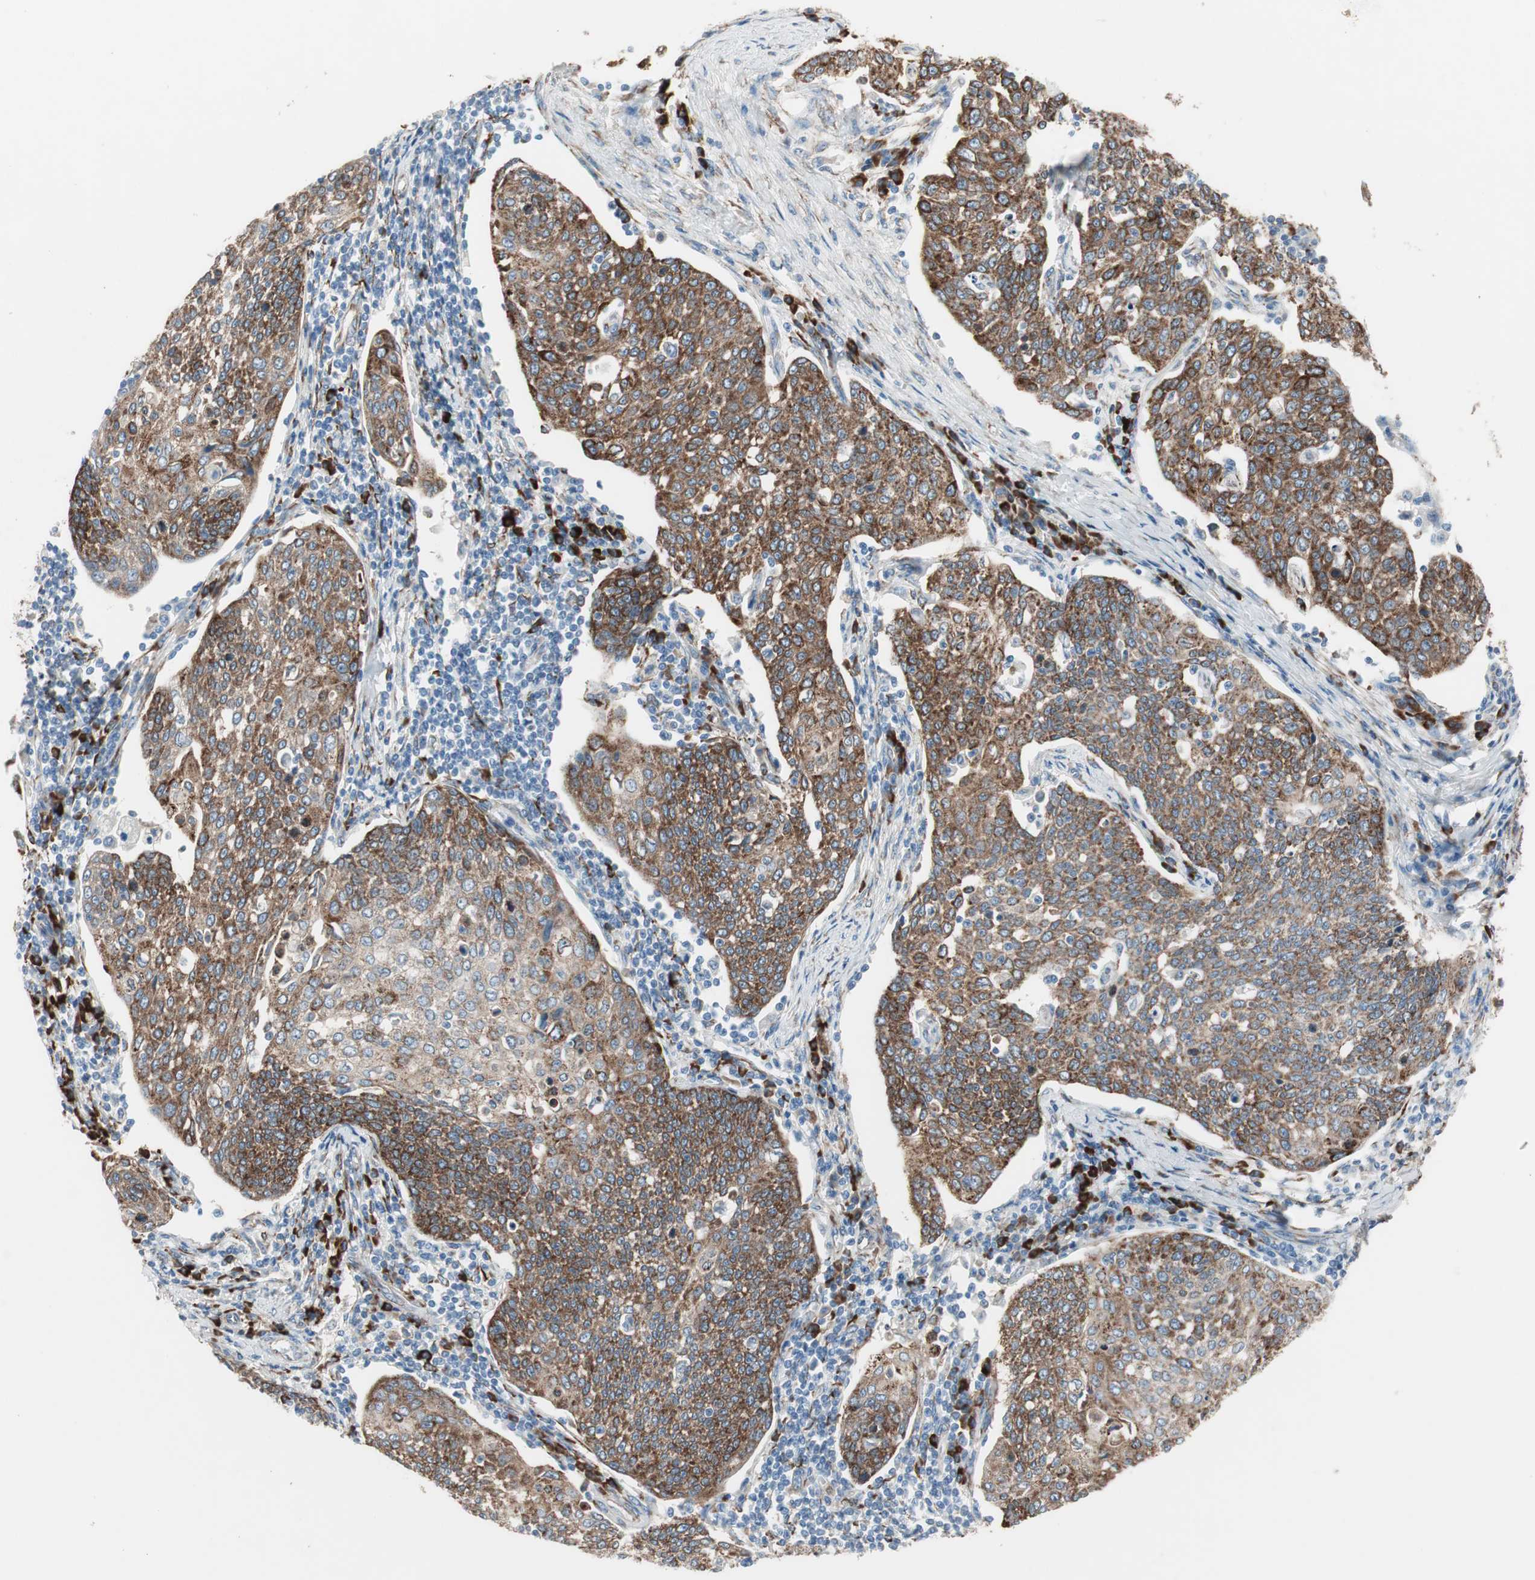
{"staining": {"intensity": "strong", "quantity": ">75%", "location": "cytoplasmic/membranous"}, "tissue": "cervical cancer", "cell_type": "Tumor cells", "image_type": "cancer", "snomed": [{"axis": "morphology", "description": "Squamous cell carcinoma, NOS"}, {"axis": "topography", "description": "Cervix"}], "caption": "A high amount of strong cytoplasmic/membranous expression is present in about >75% of tumor cells in cervical cancer tissue.", "gene": "P4HTM", "patient": {"sex": "female", "age": 34}}